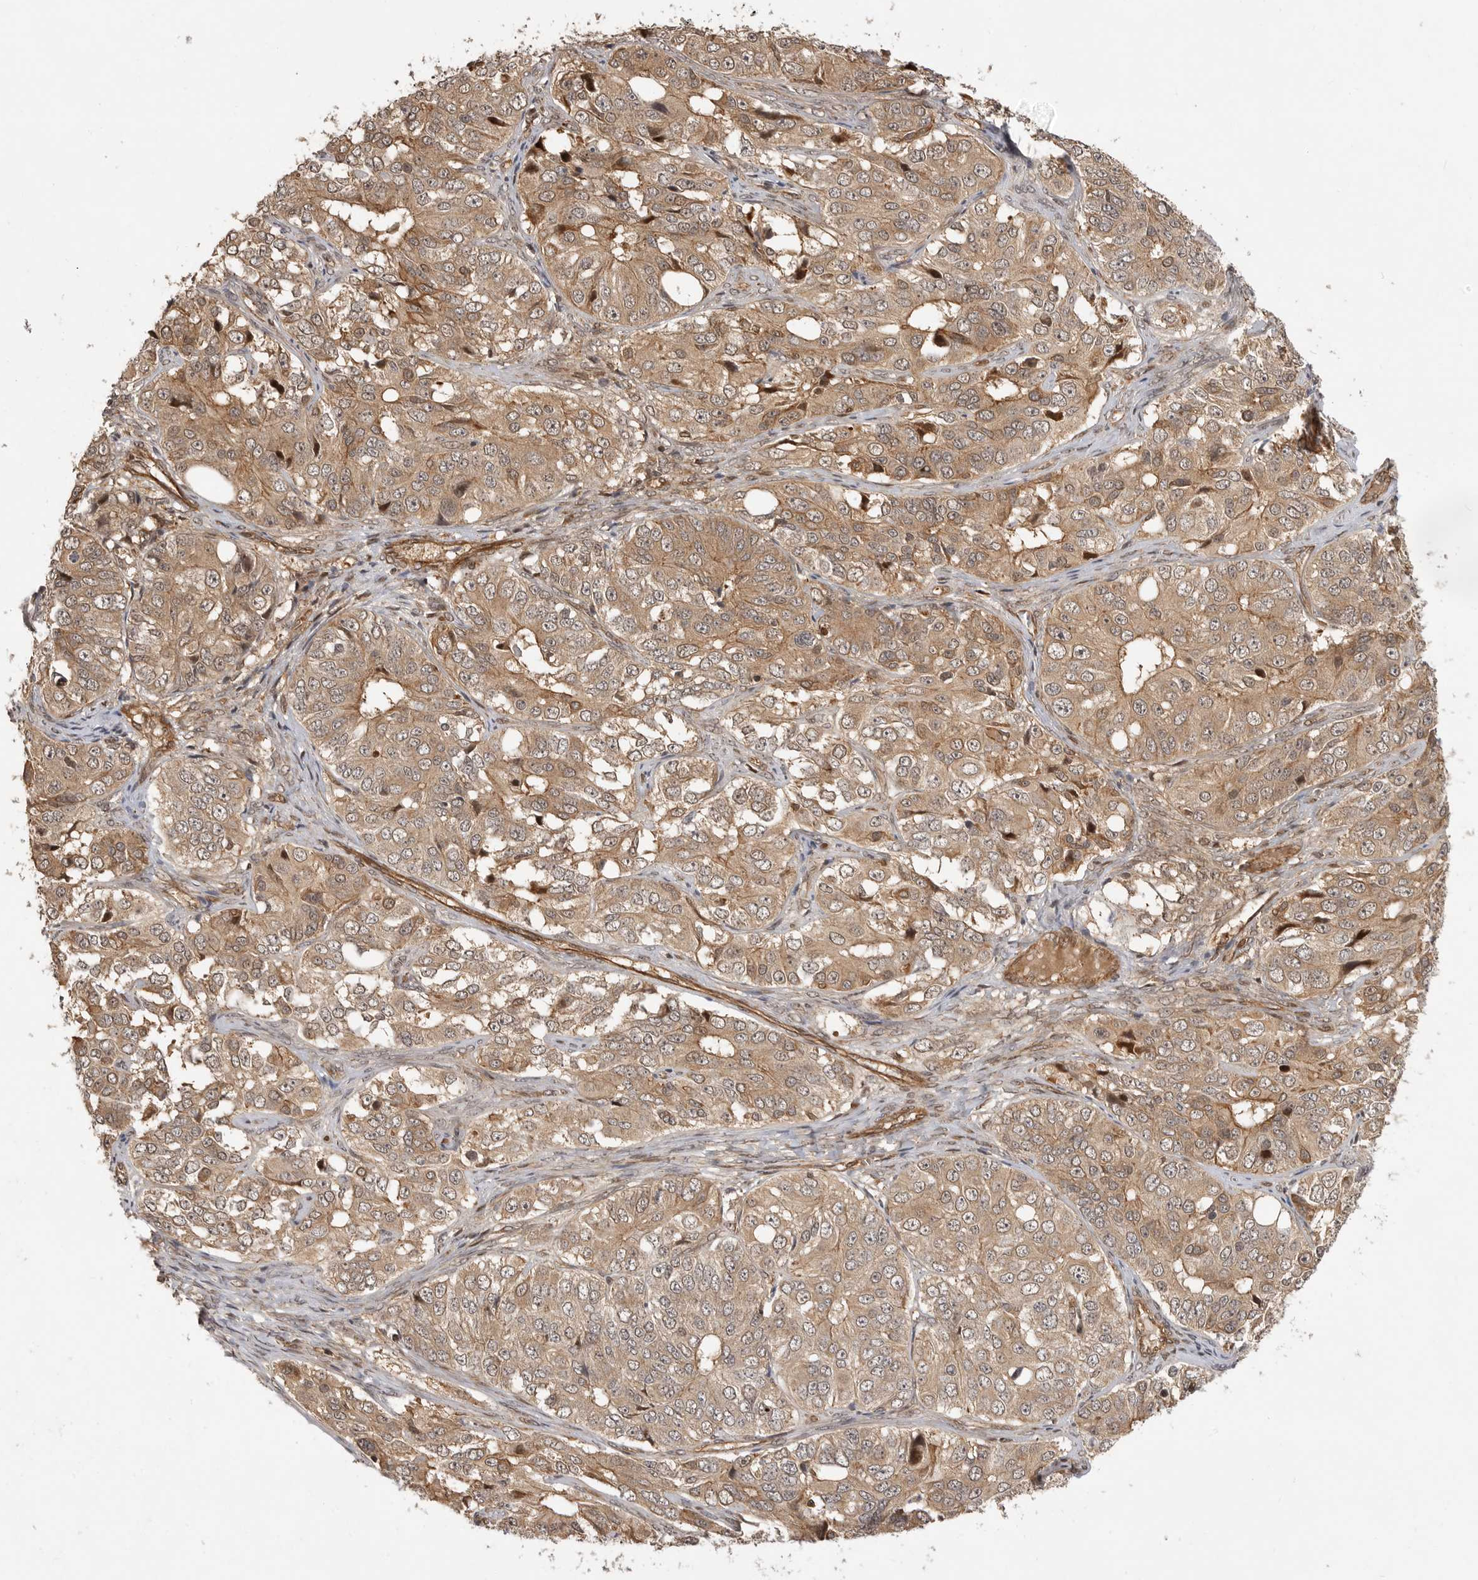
{"staining": {"intensity": "weak", "quantity": ">75%", "location": "cytoplasmic/membranous"}, "tissue": "ovarian cancer", "cell_type": "Tumor cells", "image_type": "cancer", "snomed": [{"axis": "morphology", "description": "Carcinoma, endometroid"}, {"axis": "topography", "description": "Ovary"}], "caption": "Ovarian endometroid carcinoma was stained to show a protein in brown. There is low levels of weak cytoplasmic/membranous expression in approximately >75% of tumor cells.", "gene": "ADPRS", "patient": {"sex": "female", "age": 51}}